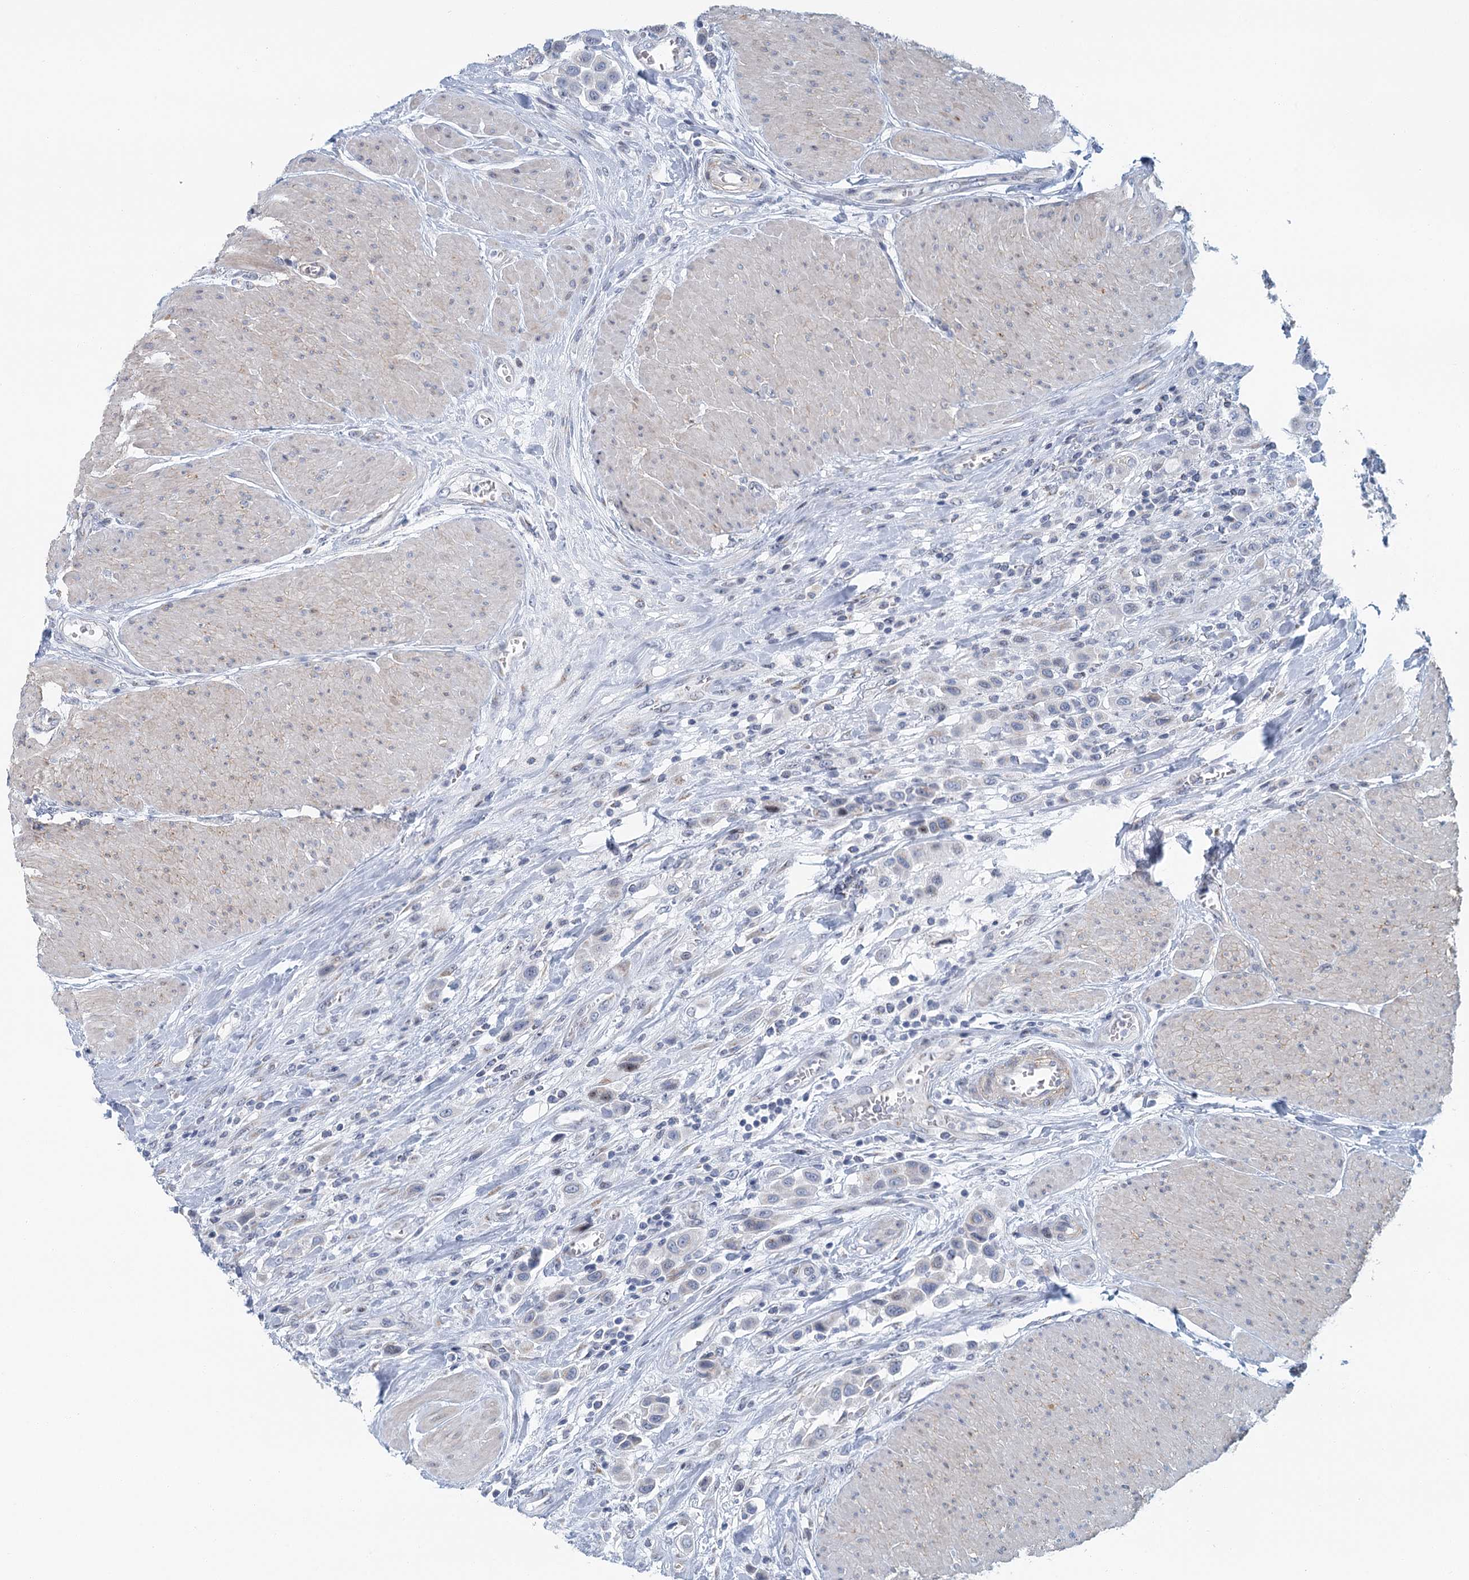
{"staining": {"intensity": "negative", "quantity": "none", "location": "none"}, "tissue": "urothelial cancer", "cell_type": "Tumor cells", "image_type": "cancer", "snomed": [{"axis": "morphology", "description": "Urothelial carcinoma, High grade"}, {"axis": "topography", "description": "Urinary bladder"}], "caption": "High magnification brightfield microscopy of urothelial cancer stained with DAB (brown) and counterstained with hematoxylin (blue): tumor cells show no significant expression.", "gene": "ZNF527", "patient": {"sex": "male", "age": 50}}